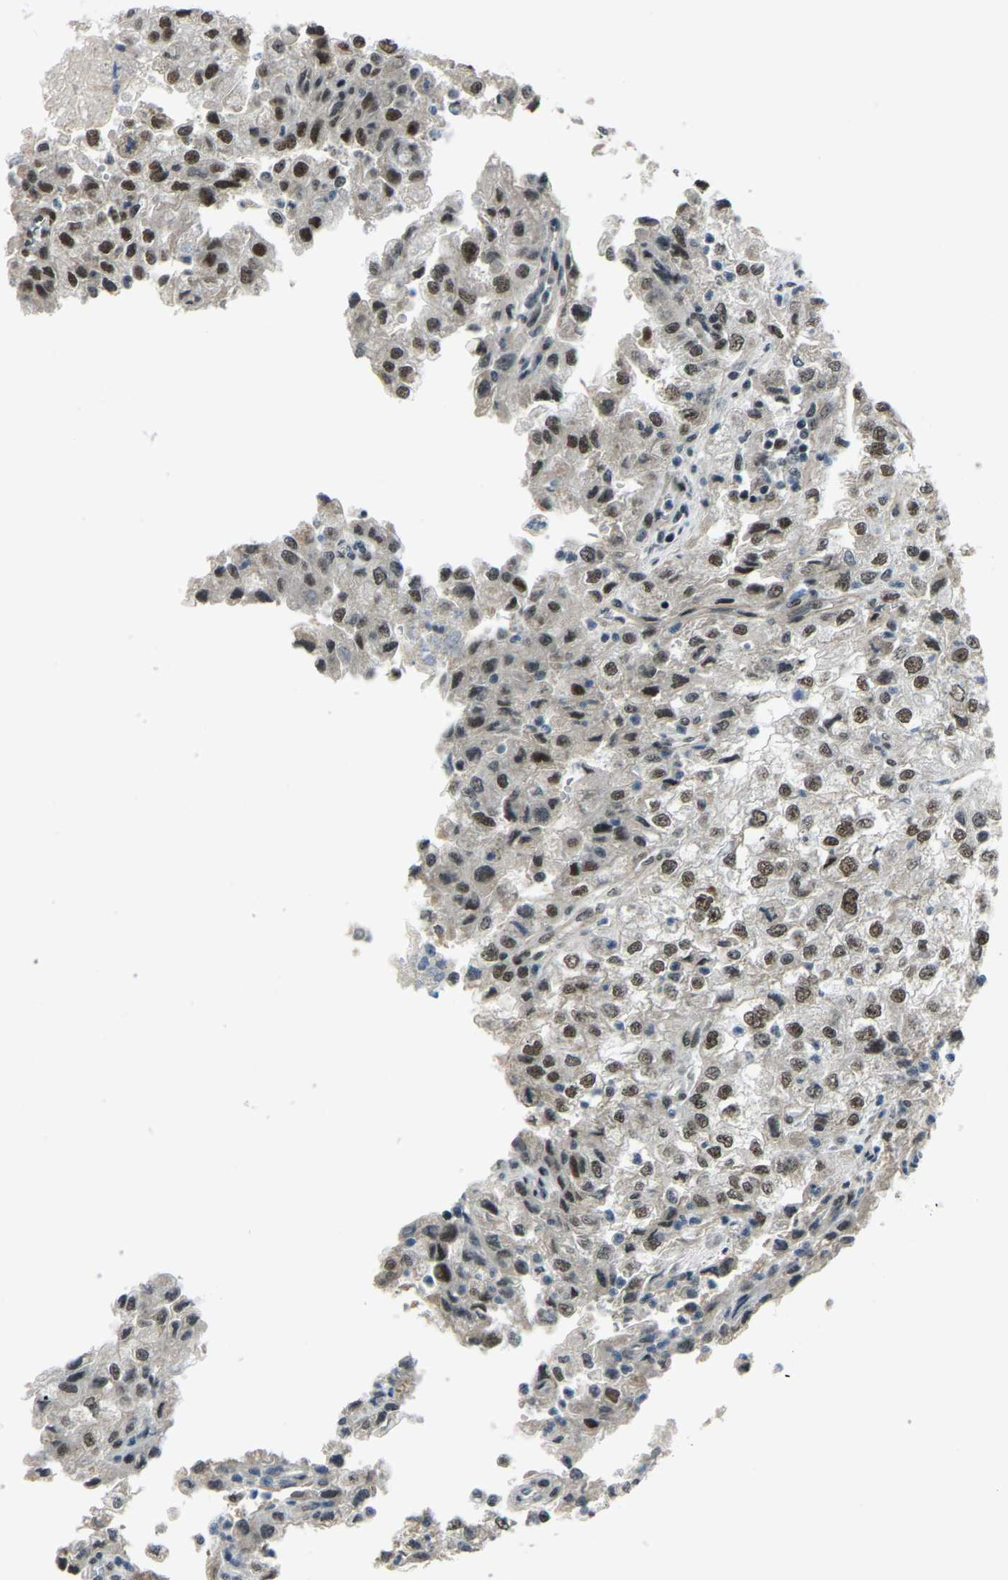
{"staining": {"intensity": "moderate", "quantity": "25%-75%", "location": "nuclear"}, "tissue": "renal cancer", "cell_type": "Tumor cells", "image_type": "cancer", "snomed": [{"axis": "morphology", "description": "Adenocarcinoma, NOS"}, {"axis": "topography", "description": "Kidney"}], "caption": "Renal adenocarcinoma stained for a protein exhibits moderate nuclear positivity in tumor cells. The staining was performed using DAB, with brown indicating positive protein expression. Nuclei are stained blue with hematoxylin.", "gene": "PRCC", "patient": {"sex": "female", "age": 54}}